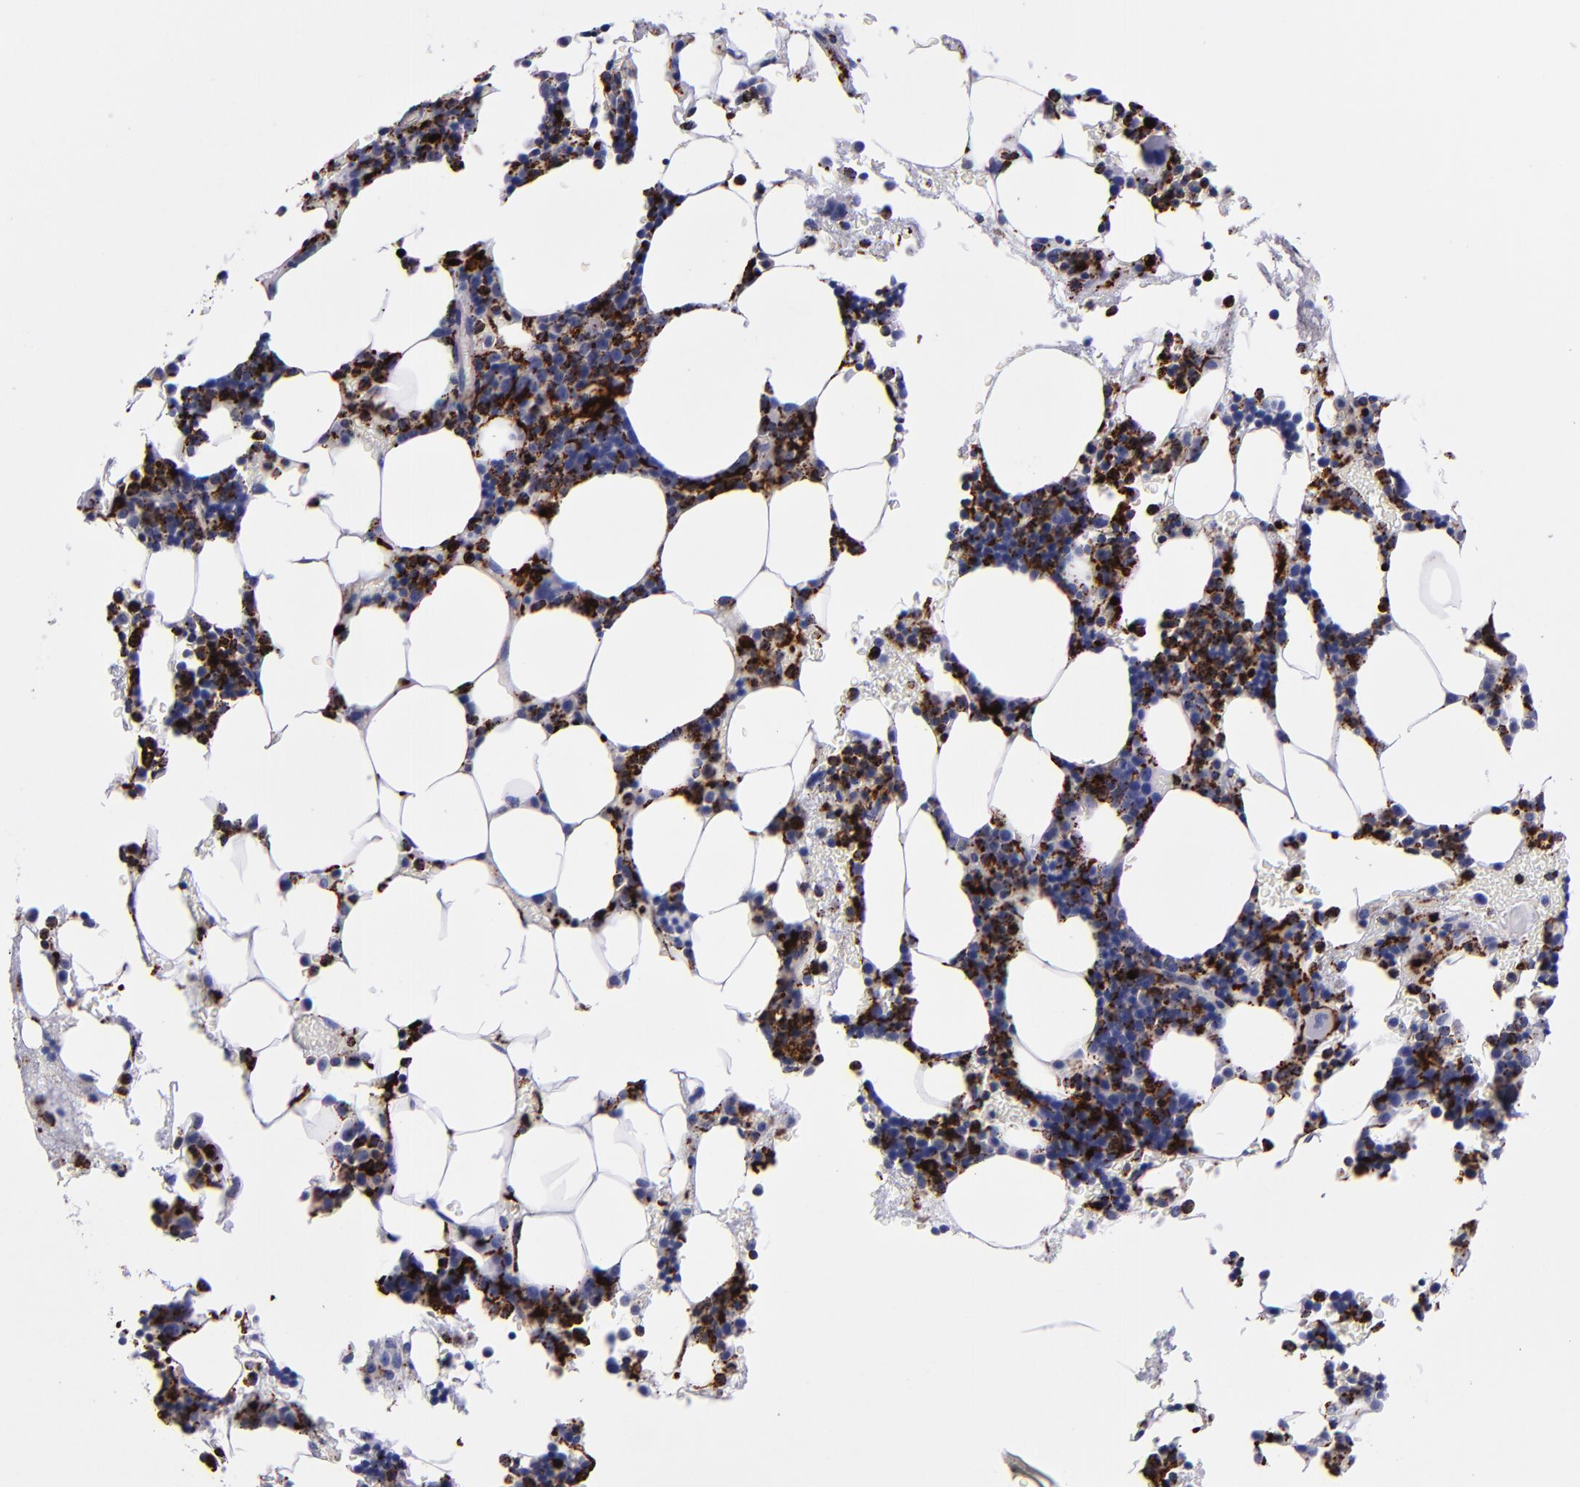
{"staining": {"intensity": "strong", "quantity": "25%-75%", "location": "cytoplasmic/membranous,nuclear"}, "tissue": "bone marrow", "cell_type": "Hematopoietic cells", "image_type": "normal", "snomed": [{"axis": "morphology", "description": "Normal tissue, NOS"}, {"axis": "topography", "description": "Bone marrow"}], "caption": "The photomicrograph reveals immunohistochemical staining of benign bone marrow. There is strong cytoplasmic/membranous,nuclear staining is present in approximately 25%-75% of hematopoietic cells.", "gene": "CTSS", "patient": {"sex": "male", "age": 78}}